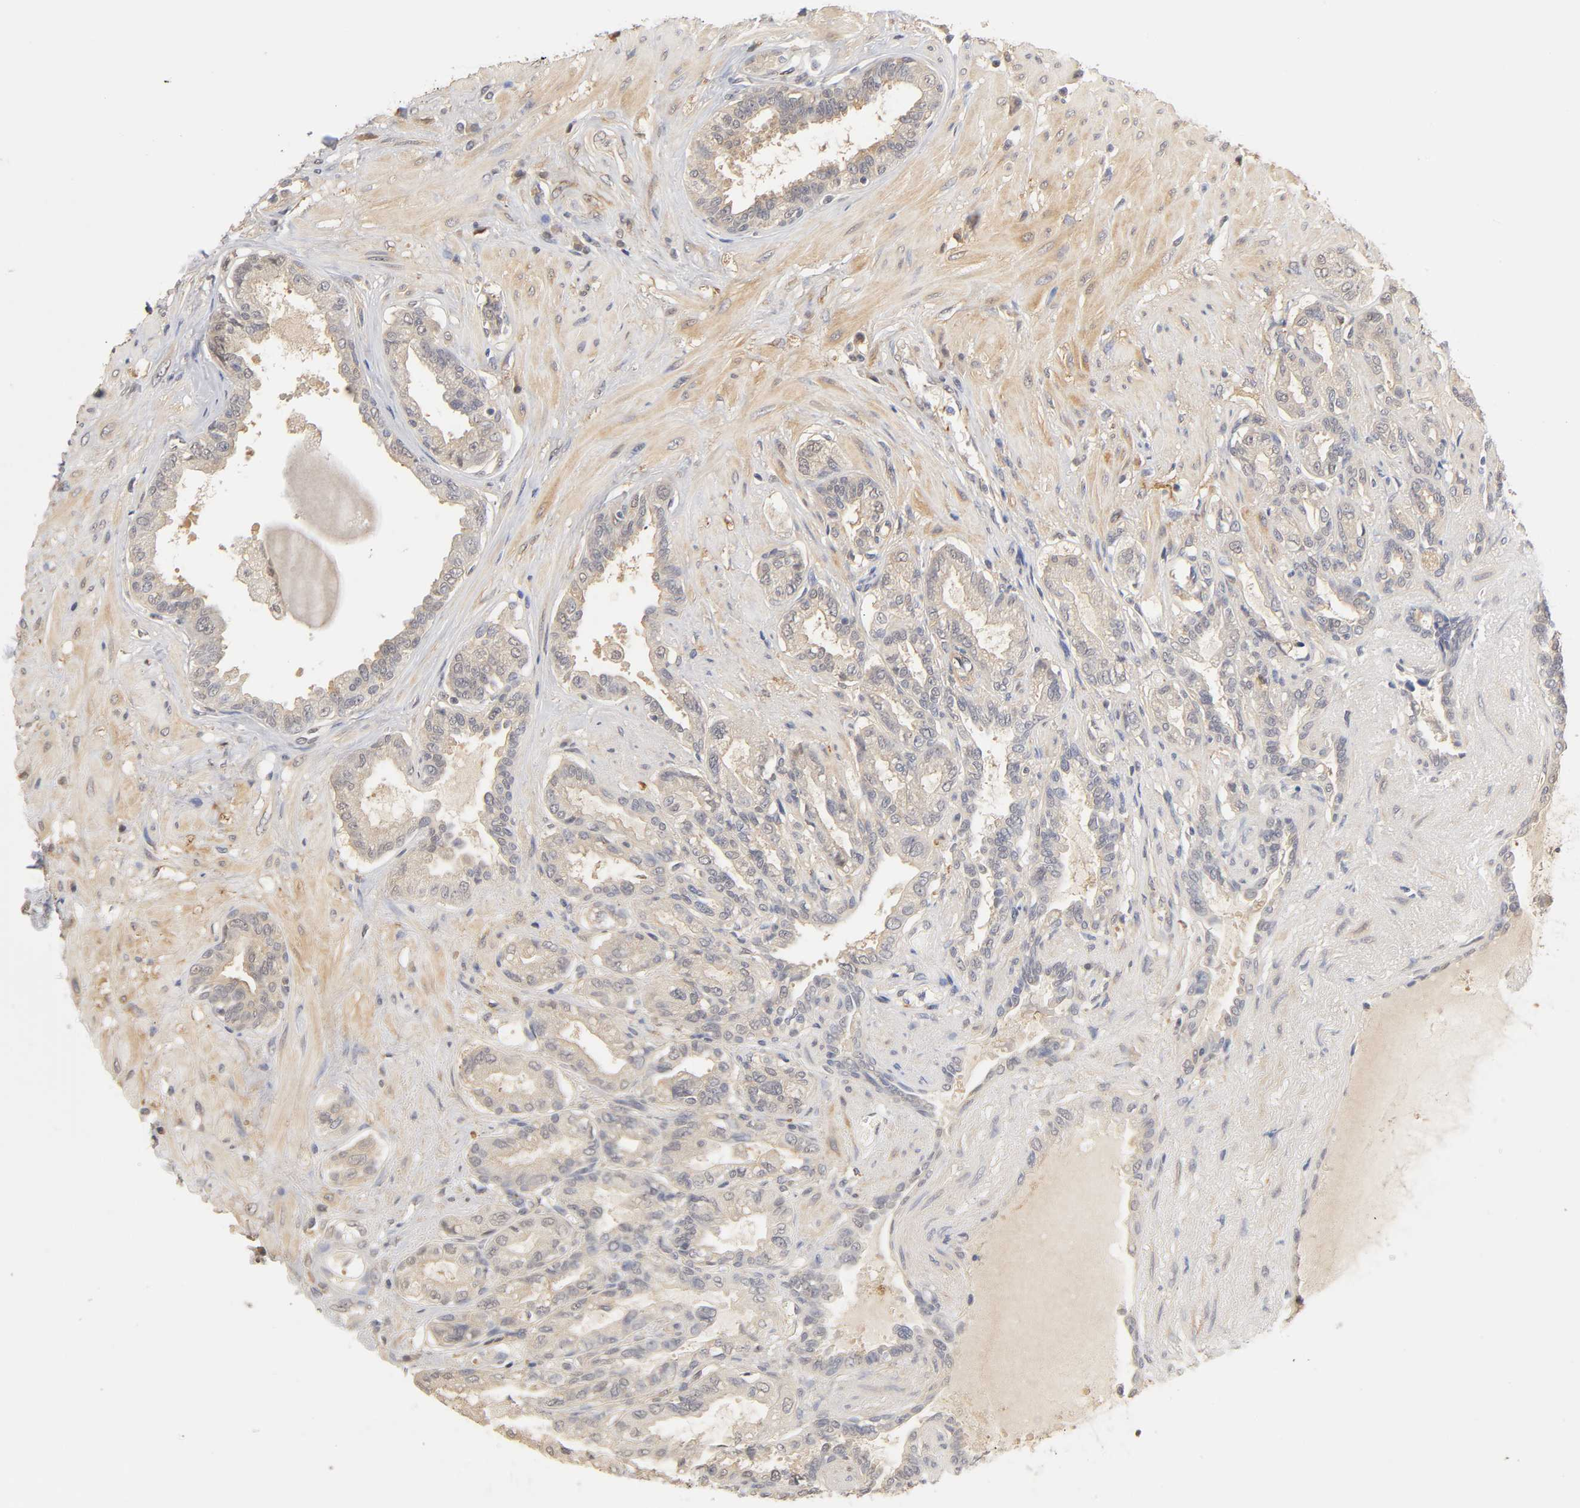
{"staining": {"intensity": "weak", "quantity": "<25%", "location": "cytoplasmic/membranous"}, "tissue": "seminal vesicle", "cell_type": "Glandular cells", "image_type": "normal", "snomed": [{"axis": "morphology", "description": "Normal tissue, NOS"}, {"axis": "topography", "description": "Seminal veicle"}], "caption": "A photomicrograph of human seminal vesicle is negative for staining in glandular cells. The staining is performed using DAB (3,3'-diaminobenzidine) brown chromogen with nuclei counter-stained in using hematoxylin.", "gene": "PDE5A", "patient": {"sex": "male", "age": 61}}